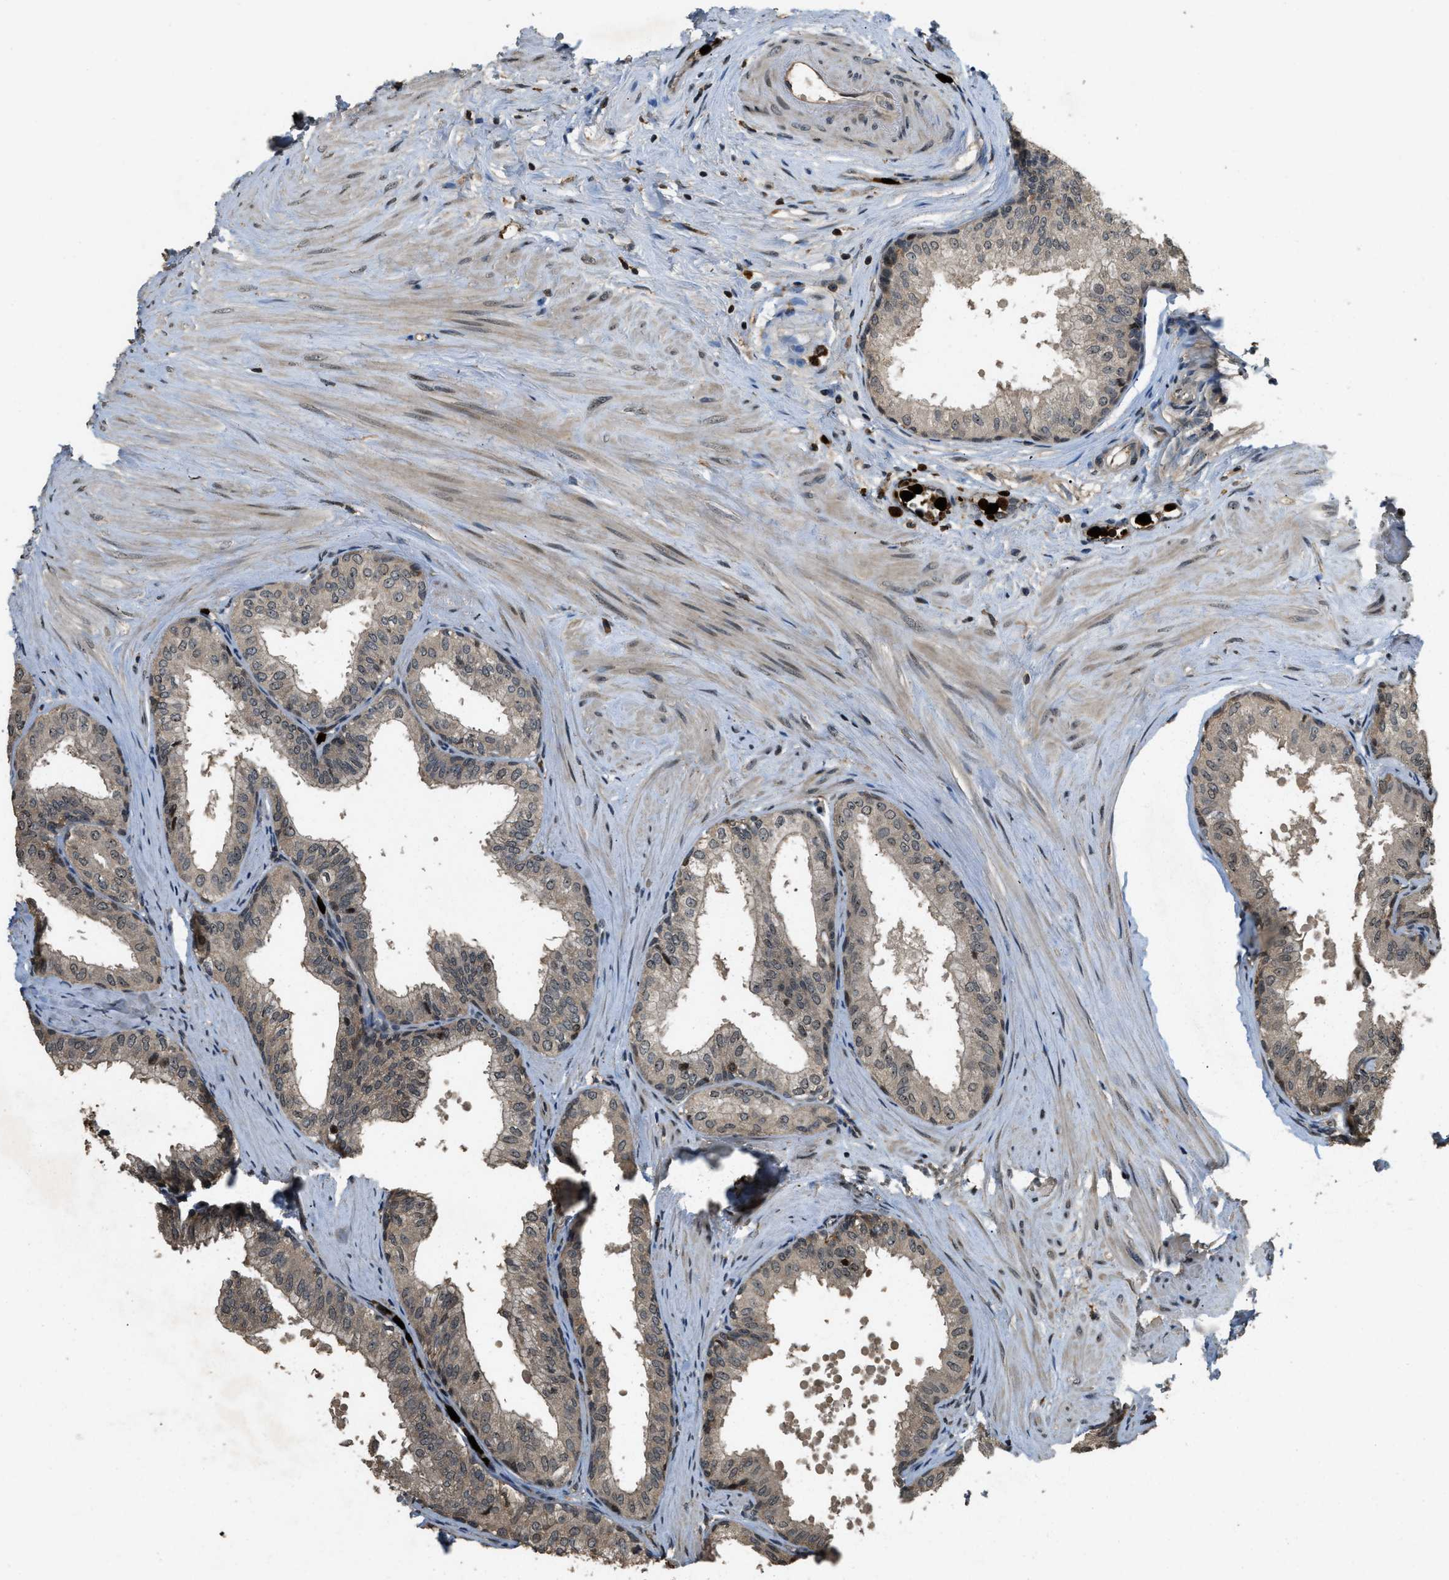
{"staining": {"intensity": "weak", "quantity": ">75%", "location": "cytoplasmic/membranous"}, "tissue": "seminal vesicle", "cell_type": "Glandular cells", "image_type": "normal", "snomed": [{"axis": "morphology", "description": "Normal tissue, NOS"}, {"axis": "topography", "description": "Prostate"}, {"axis": "topography", "description": "Seminal veicle"}], "caption": "A micrograph showing weak cytoplasmic/membranous positivity in approximately >75% of glandular cells in normal seminal vesicle, as visualized by brown immunohistochemical staining.", "gene": "RNF141", "patient": {"sex": "male", "age": 60}}